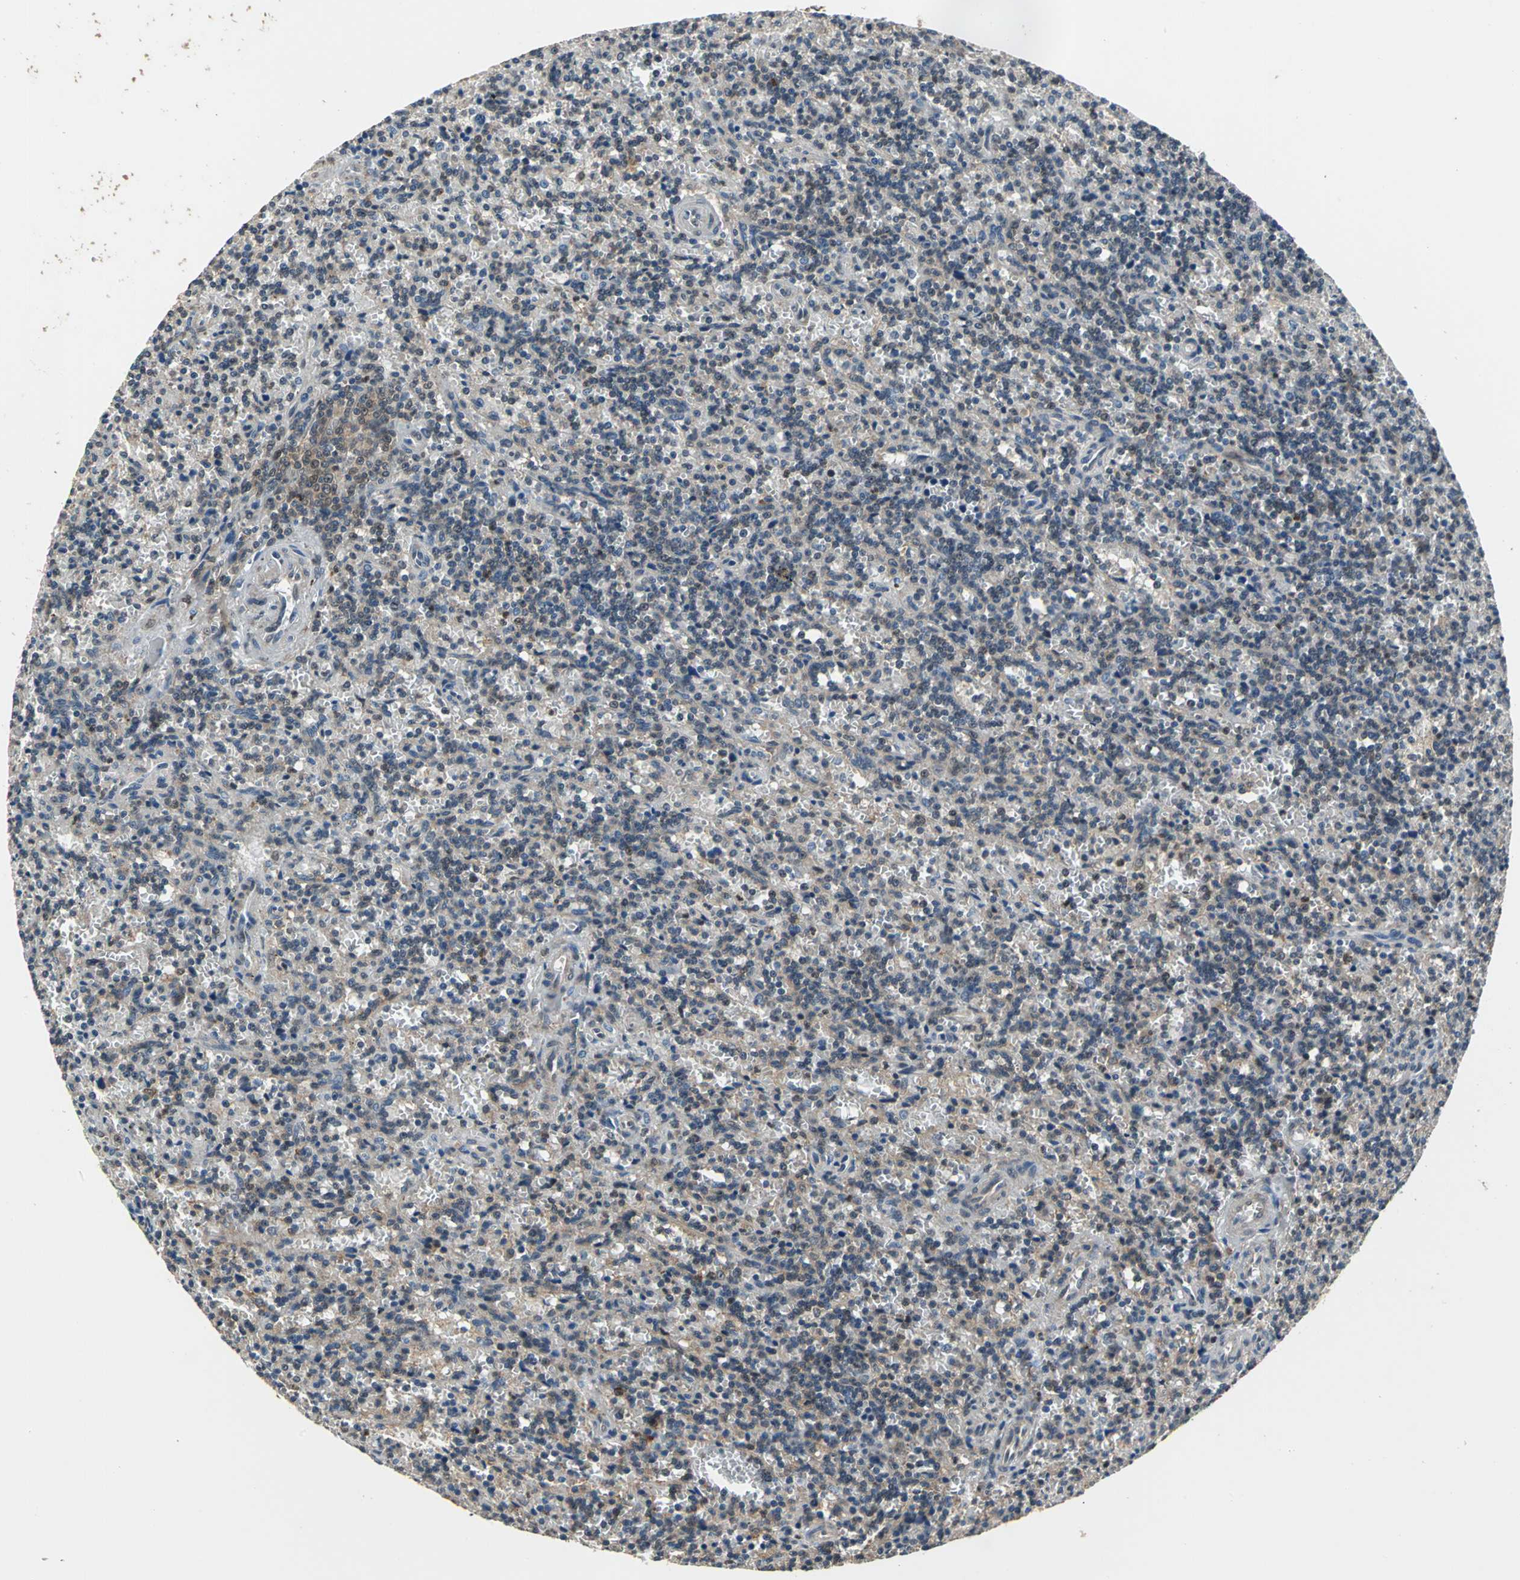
{"staining": {"intensity": "weak", "quantity": "25%-75%", "location": "cytoplasmic/membranous"}, "tissue": "lymphoma", "cell_type": "Tumor cells", "image_type": "cancer", "snomed": [{"axis": "morphology", "description": "Malignant lymphoma, non-Hodgkin's type, Low grade"}, {"axis": "topography", "description": "Spleen"}], "caption": "Immunohistochemical staining of human low-grade malignant lymphoma, non-Hodgkin's type reveals weak cytoplasmic/membranous protein staining in about 25%-75% of tumor cells.", "gene": "EIF2B2", "patient": {"sex": "male", "age": 73}}